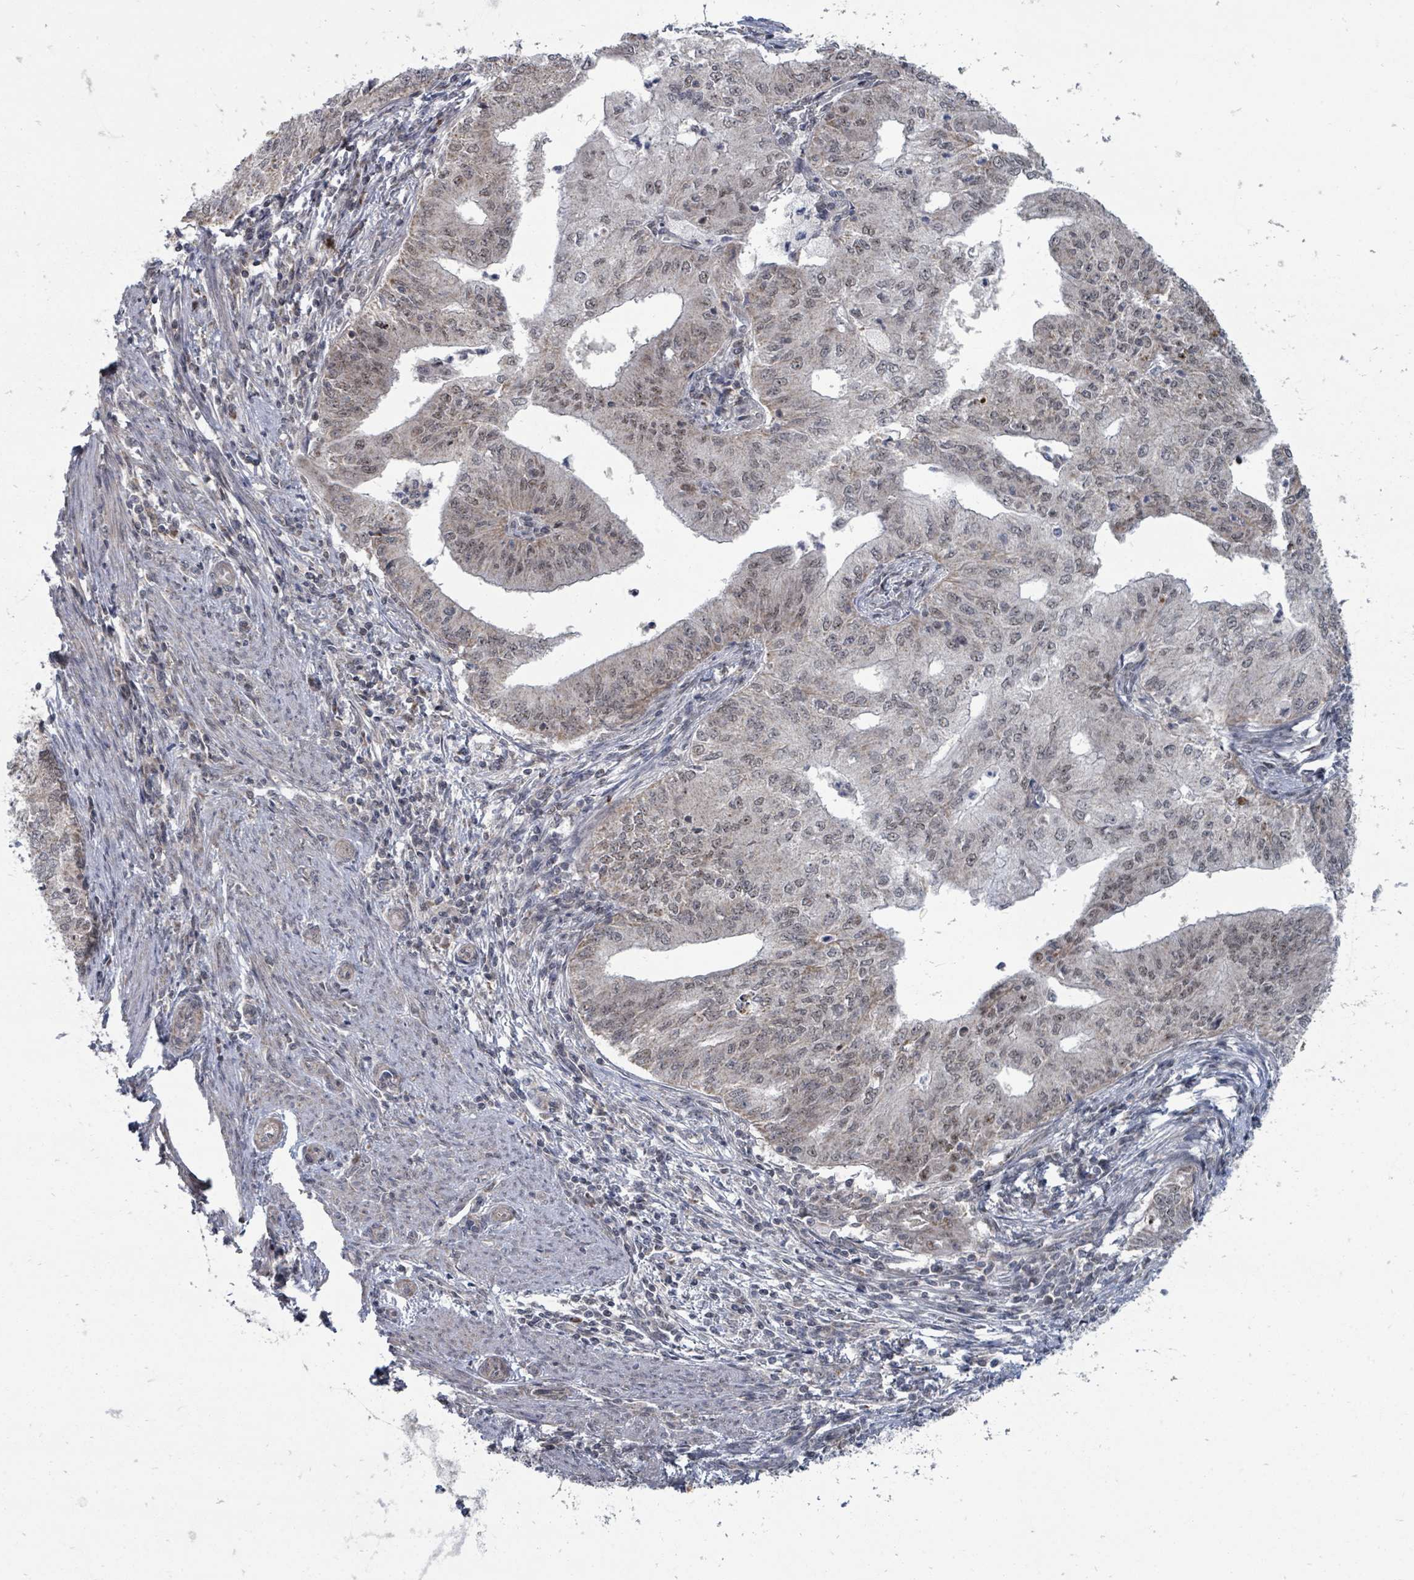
{"staining": {"intensity": "weak", "quantity": "<25%", "location": "cytoplasmic/membranous,nuclear"}, "tissue": "endometrial cancer", "cell_type": "Tumor cells", "image_type": "cancer", "snomed": [{"axis": "morphology", "description": "Adenocarcinoma, NOS"}, {"axis": "topography", "description": "Endometrium"}], "caption": "An image of human endometrial adenocarcinoma is negative for staining in tumor cells.", "gene": "MAGOHB", "patient": {"sex": "female", "age": 50}}